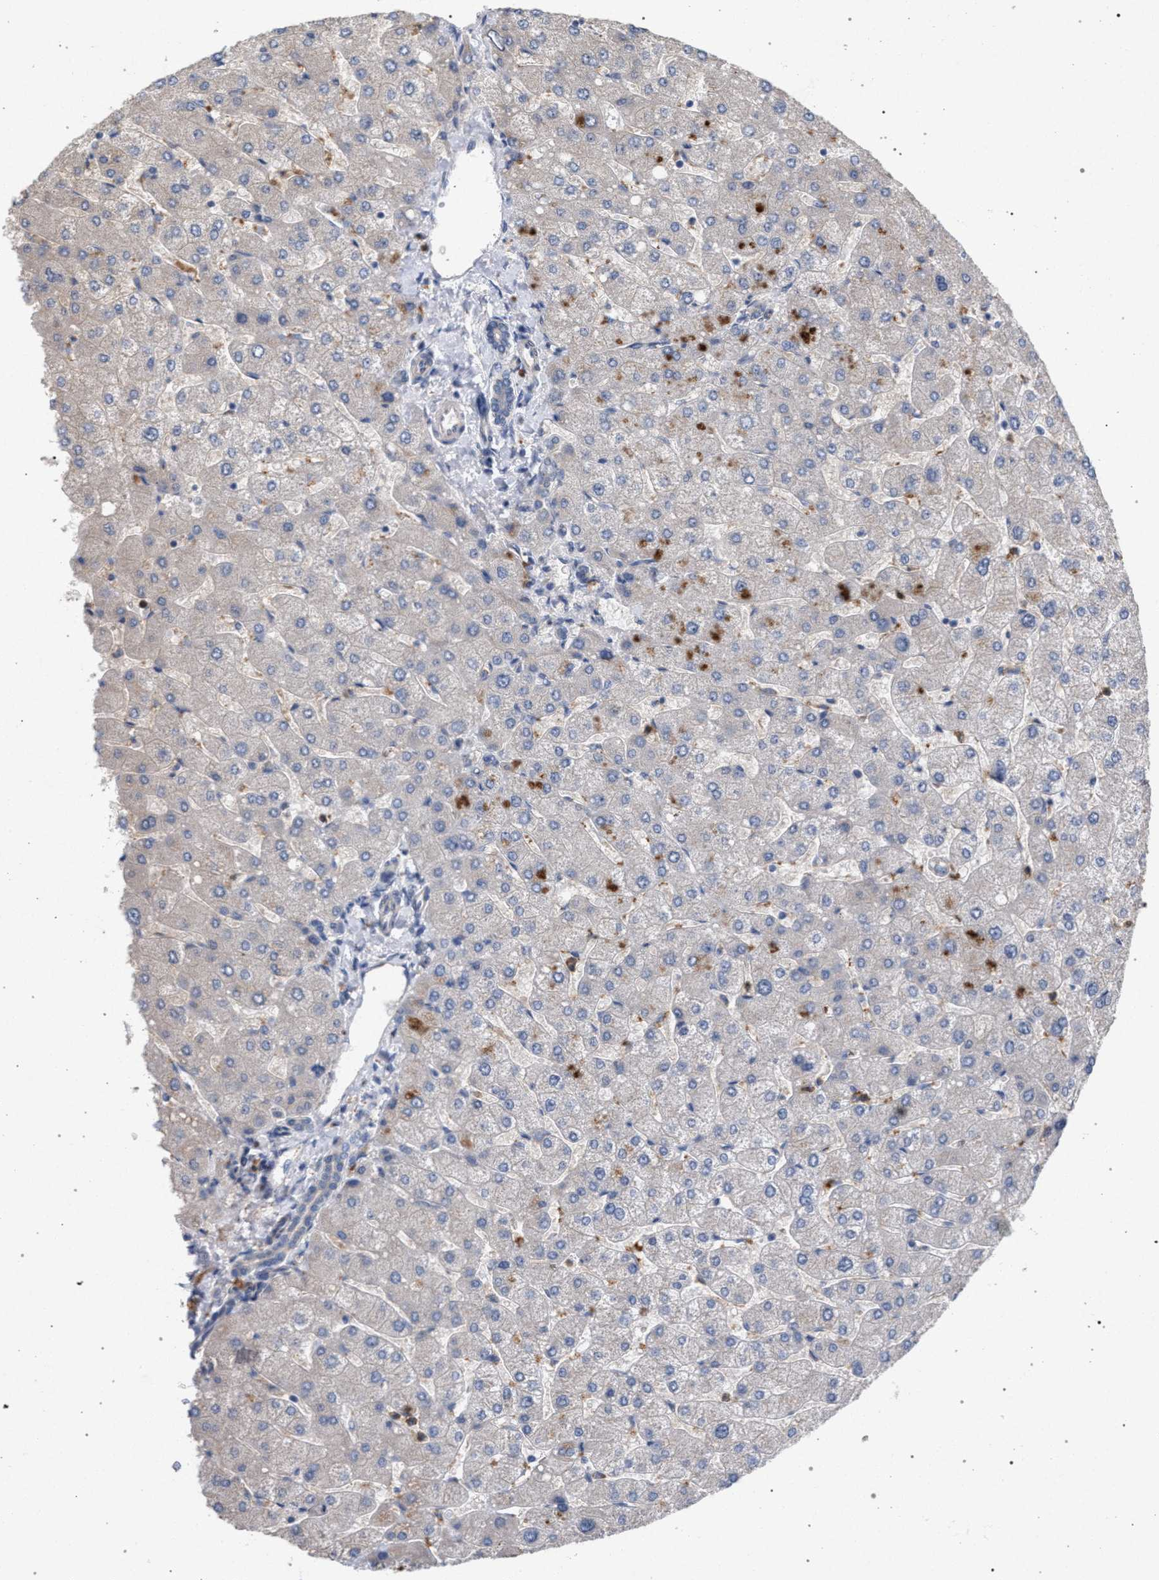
{"staining": {"intensity": "weak", "quantity": "<25%", "location": "cytoplasmic/membranous"}, "tissue": "liver", "cell_type": "Cholangiocytes", "image_type": "normal", "snomed": [{"axis": "morphology", "description": "Normal tissue, NOS"}, {"axis": "topography", "description": "Liver"}], "caption": "An immunohistochemistry (IHC) photomicrograph of normal liver is shown. There is no staining in cholangiocytes of liver. Brightfield microscopy of IHC stained with DAB (brown) and hematoxylin (blue), captured at high magnification.", "gene": "MAMDC2", "patient": {"sex": "male", "age": 55}}